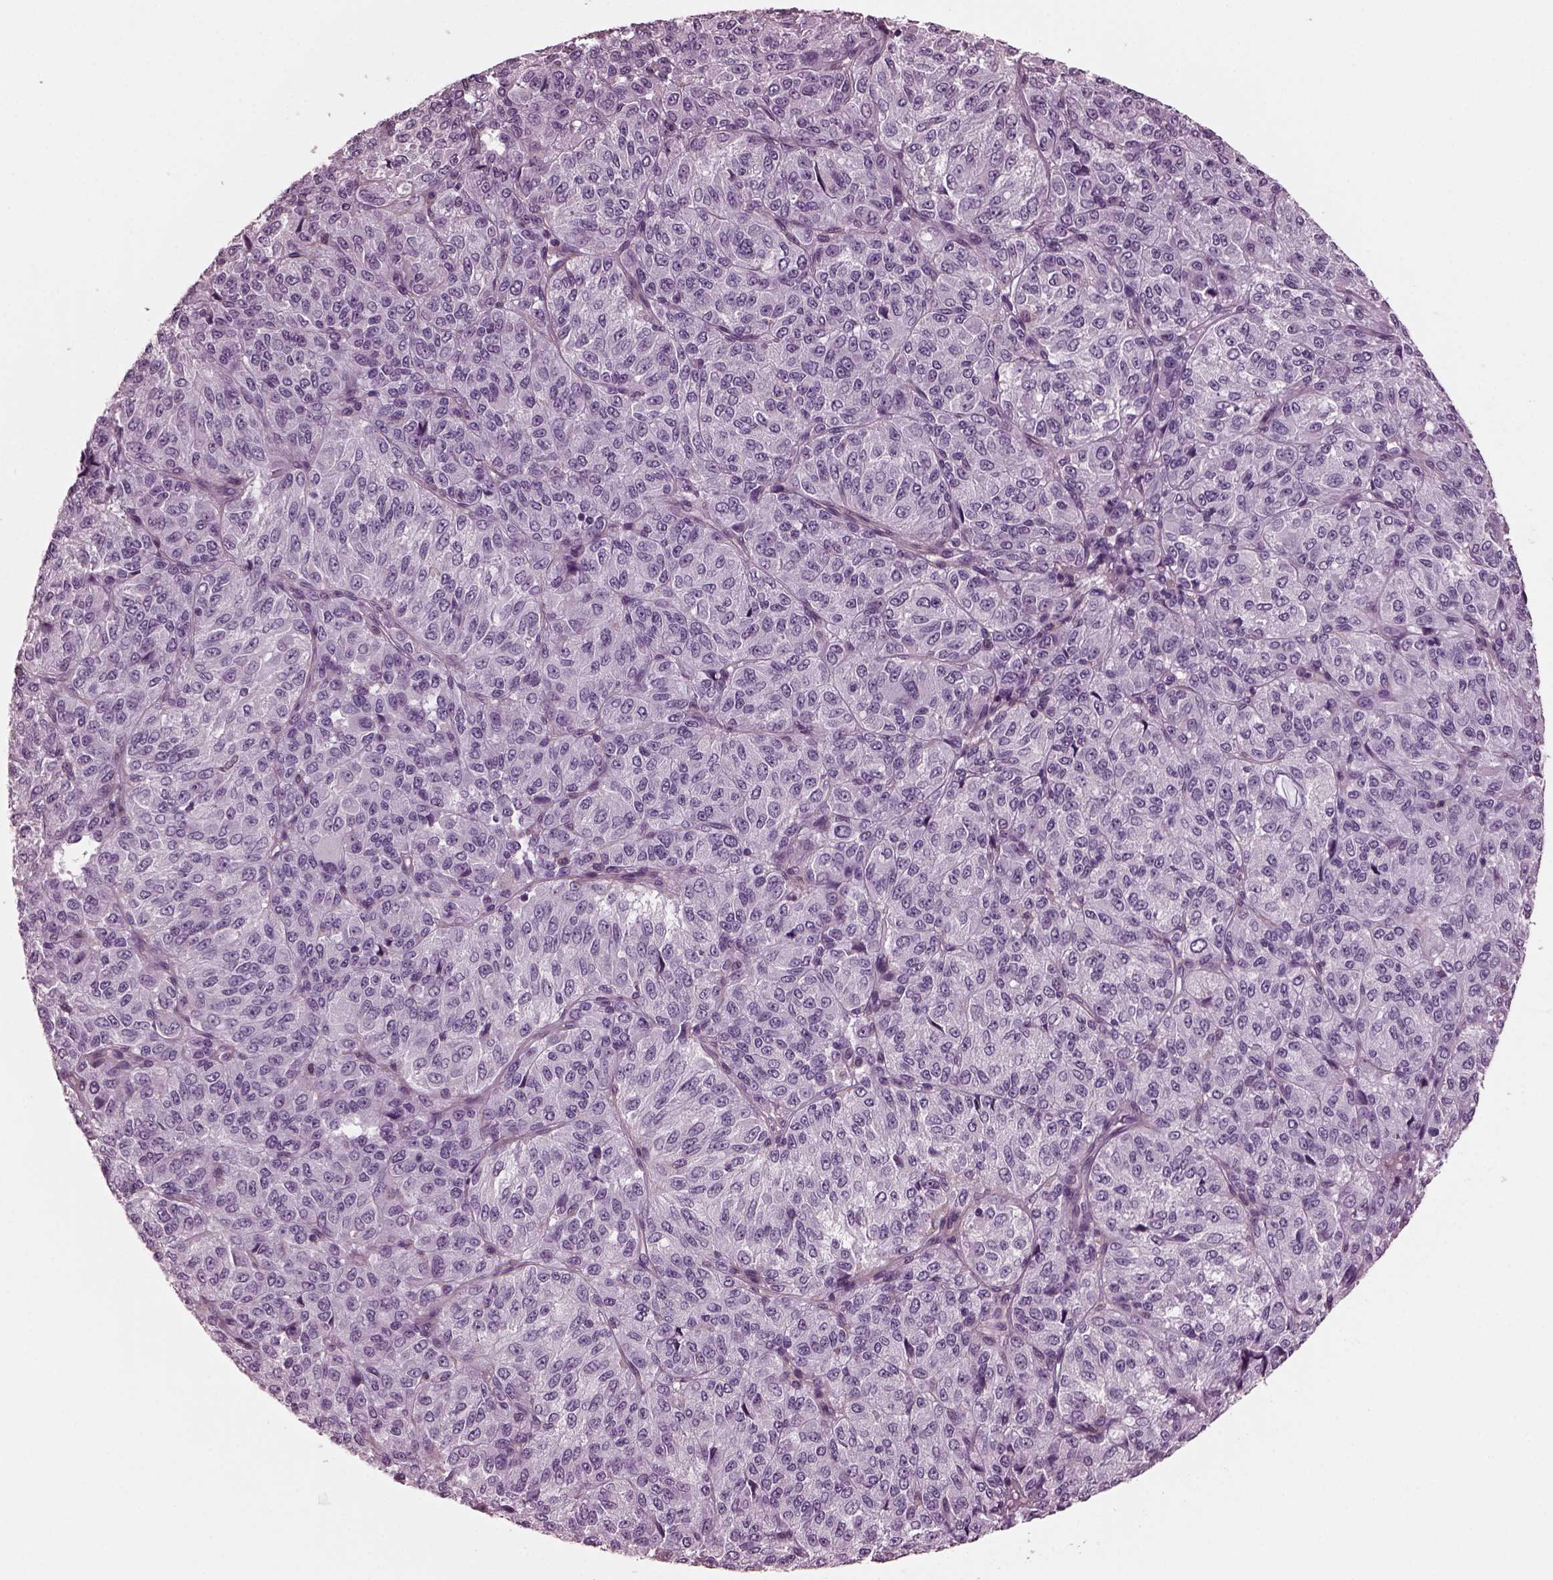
{"staining": {"intensity": "negative", "quantity": "none", "location": "none"}, "tissue": "melanoma", "cell_type": "Tumor cells", "image_type": "cancer", "snomed": [{"axis": "morphology", "description": "Malignant melanoma, Metastatic site"}, {"axis": "topography", "description": "Brain"}], "caption": "A high-resolution micrograph shows IHC staining of melanoma, which exhibits no significant staining in tumor cells.", "gene": "GDF11", "patient": {"sex": "female", "age": 56}}